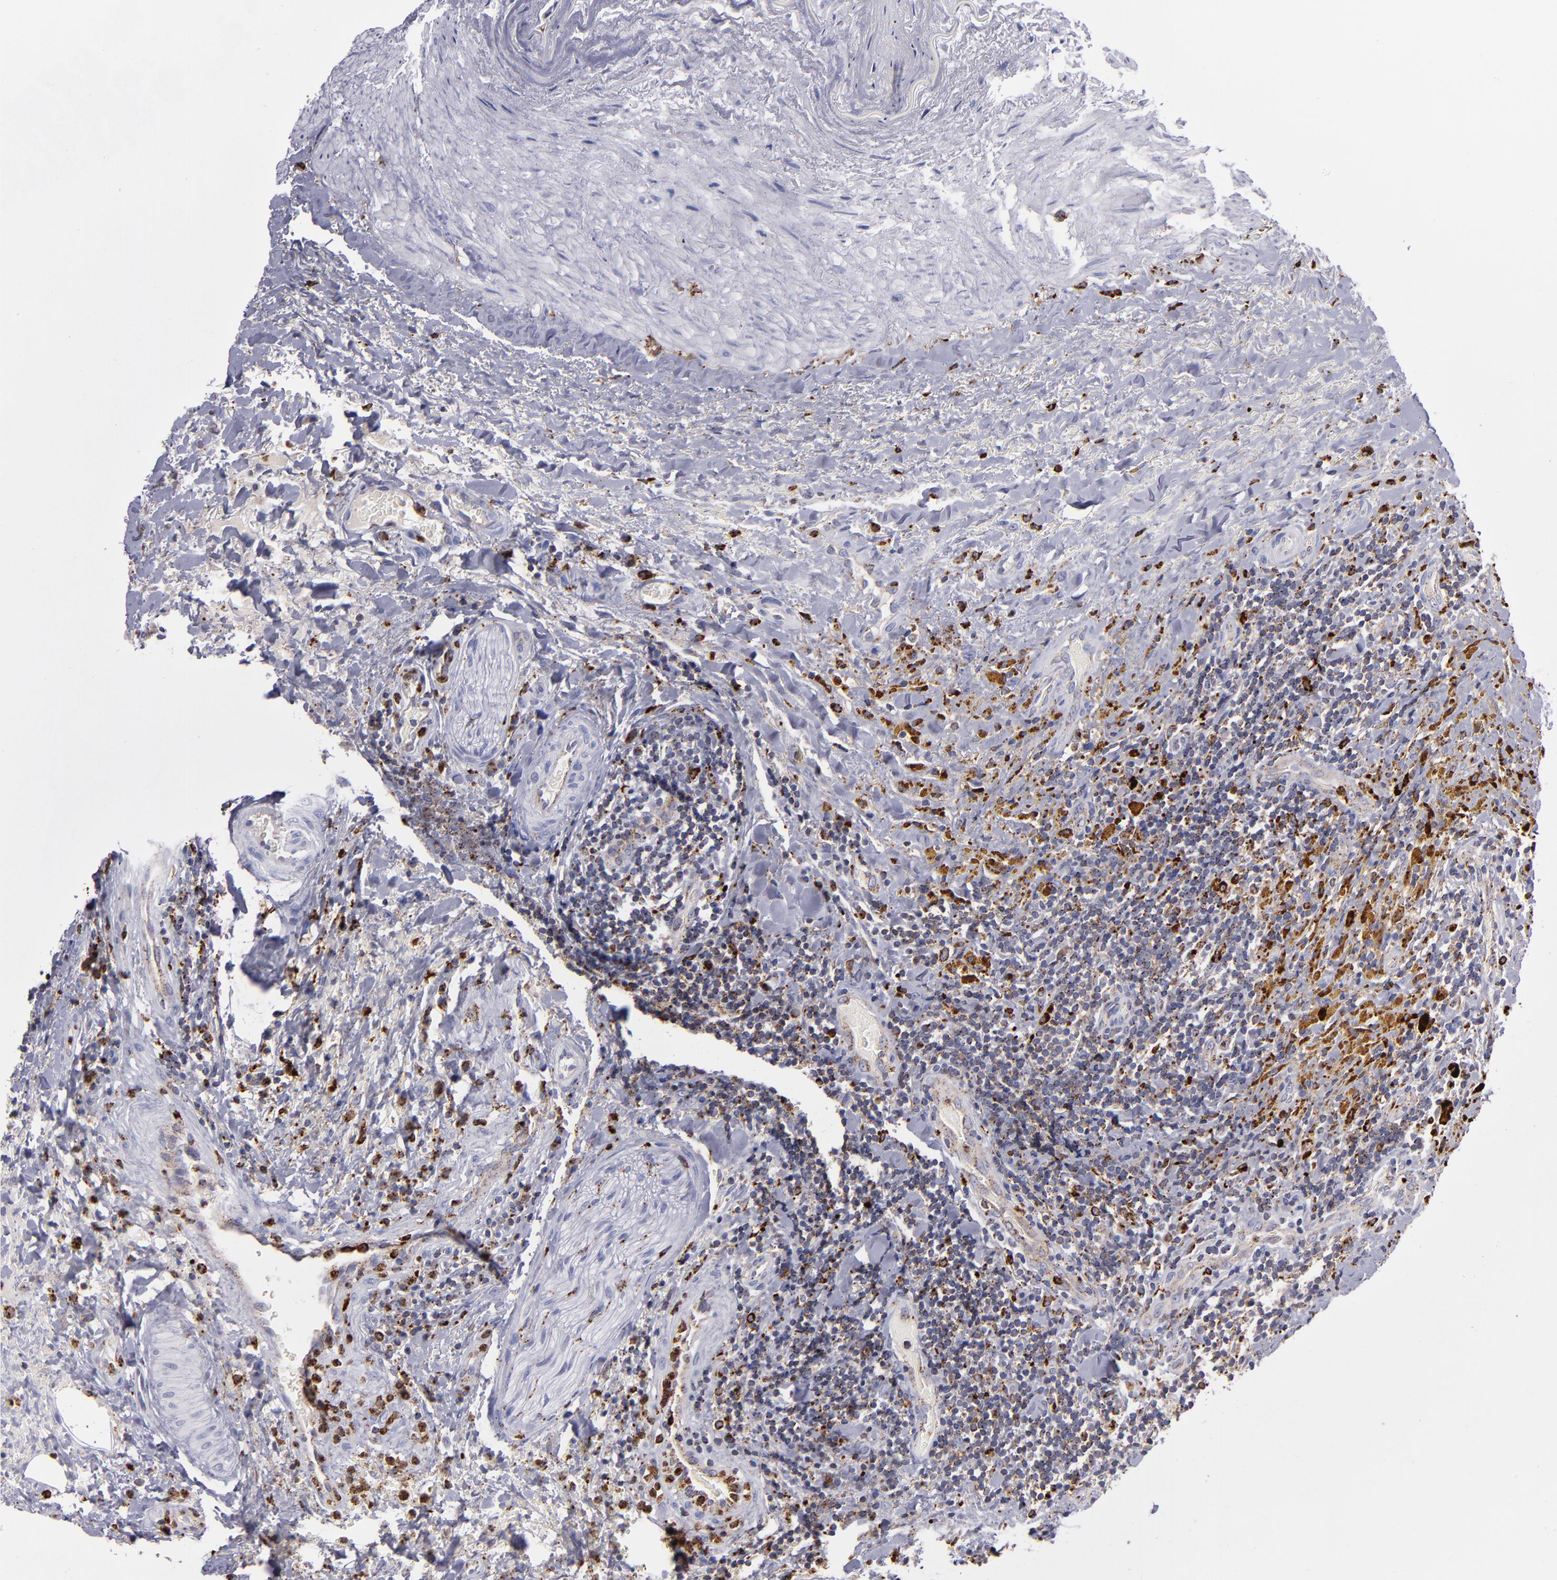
{"staining": {"intensity": "moderate", "quantity": ">75%", "location": "cytoplasmic/membranous"}, "tissue": "thyroid cancer", "cell_type": "Tumor cells", "image_type": "cancer", "snomed": [{"axis": "morphology", "description": "Papillary adenocarcinoma, NOS"}, {"axis": "topography", "description": "Thyroid gland"}], "caption": "A micrograph of thyroid cancer (papillary adenocarcinoma) stained for a protein demonstrates moderate cytoplasmic/membranous brown staining in tumor cells.", "gene": "CTSS", "patient": {"sex": "male", "age": 87}}